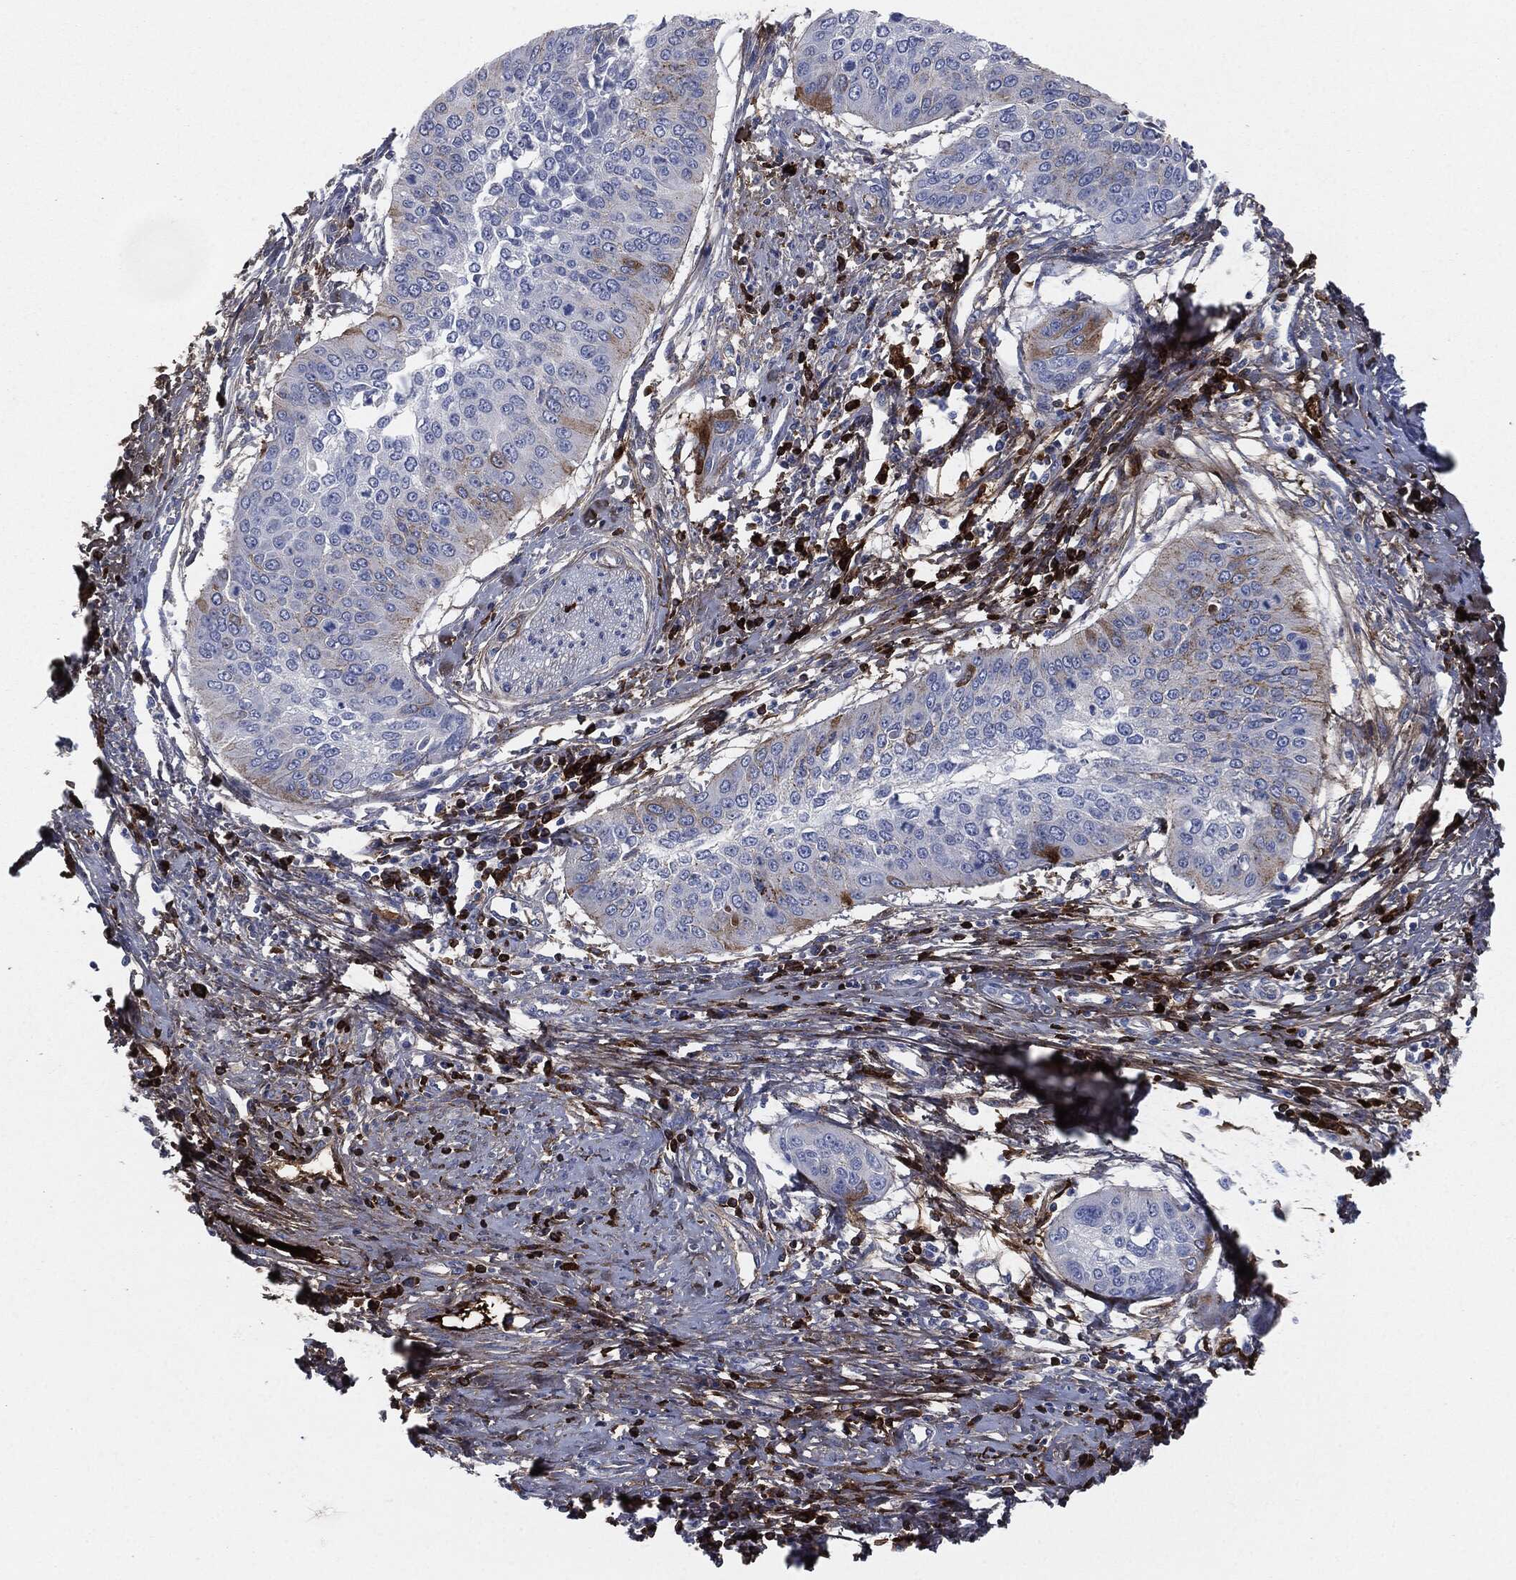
{"staining": {"intensity": "moderate", "quantity": "<25%", "location": "cytoplasmic/membranous"}, "tissue": "cervical cancer", "cell_type": "Tumor cells", "image_type": "cancer", "snomed": [{"axis": "morphology", "description": "Normal tissue, NOS"}, {"axis": "morphology", "description": "Squamous cell carcinoma, NOS"}, {"axis": "topography", "description": "Cervix"}], "caption": "IHC staining of squamous cell carcinoma (cervical), which demonstrates low levels of moderate cytoplasmic/membranous positivity in about <25% of tumor cells indicating moderate cytoplasmic/membranous protein expression. The staining was performed using DAB (3,3'-diaminobenzidine) (brown) for protein detection and nuclei were counterstained in hematoxylin (blue).", "gene": "APOB", "patient": {"sex": "female", "age": 39}}